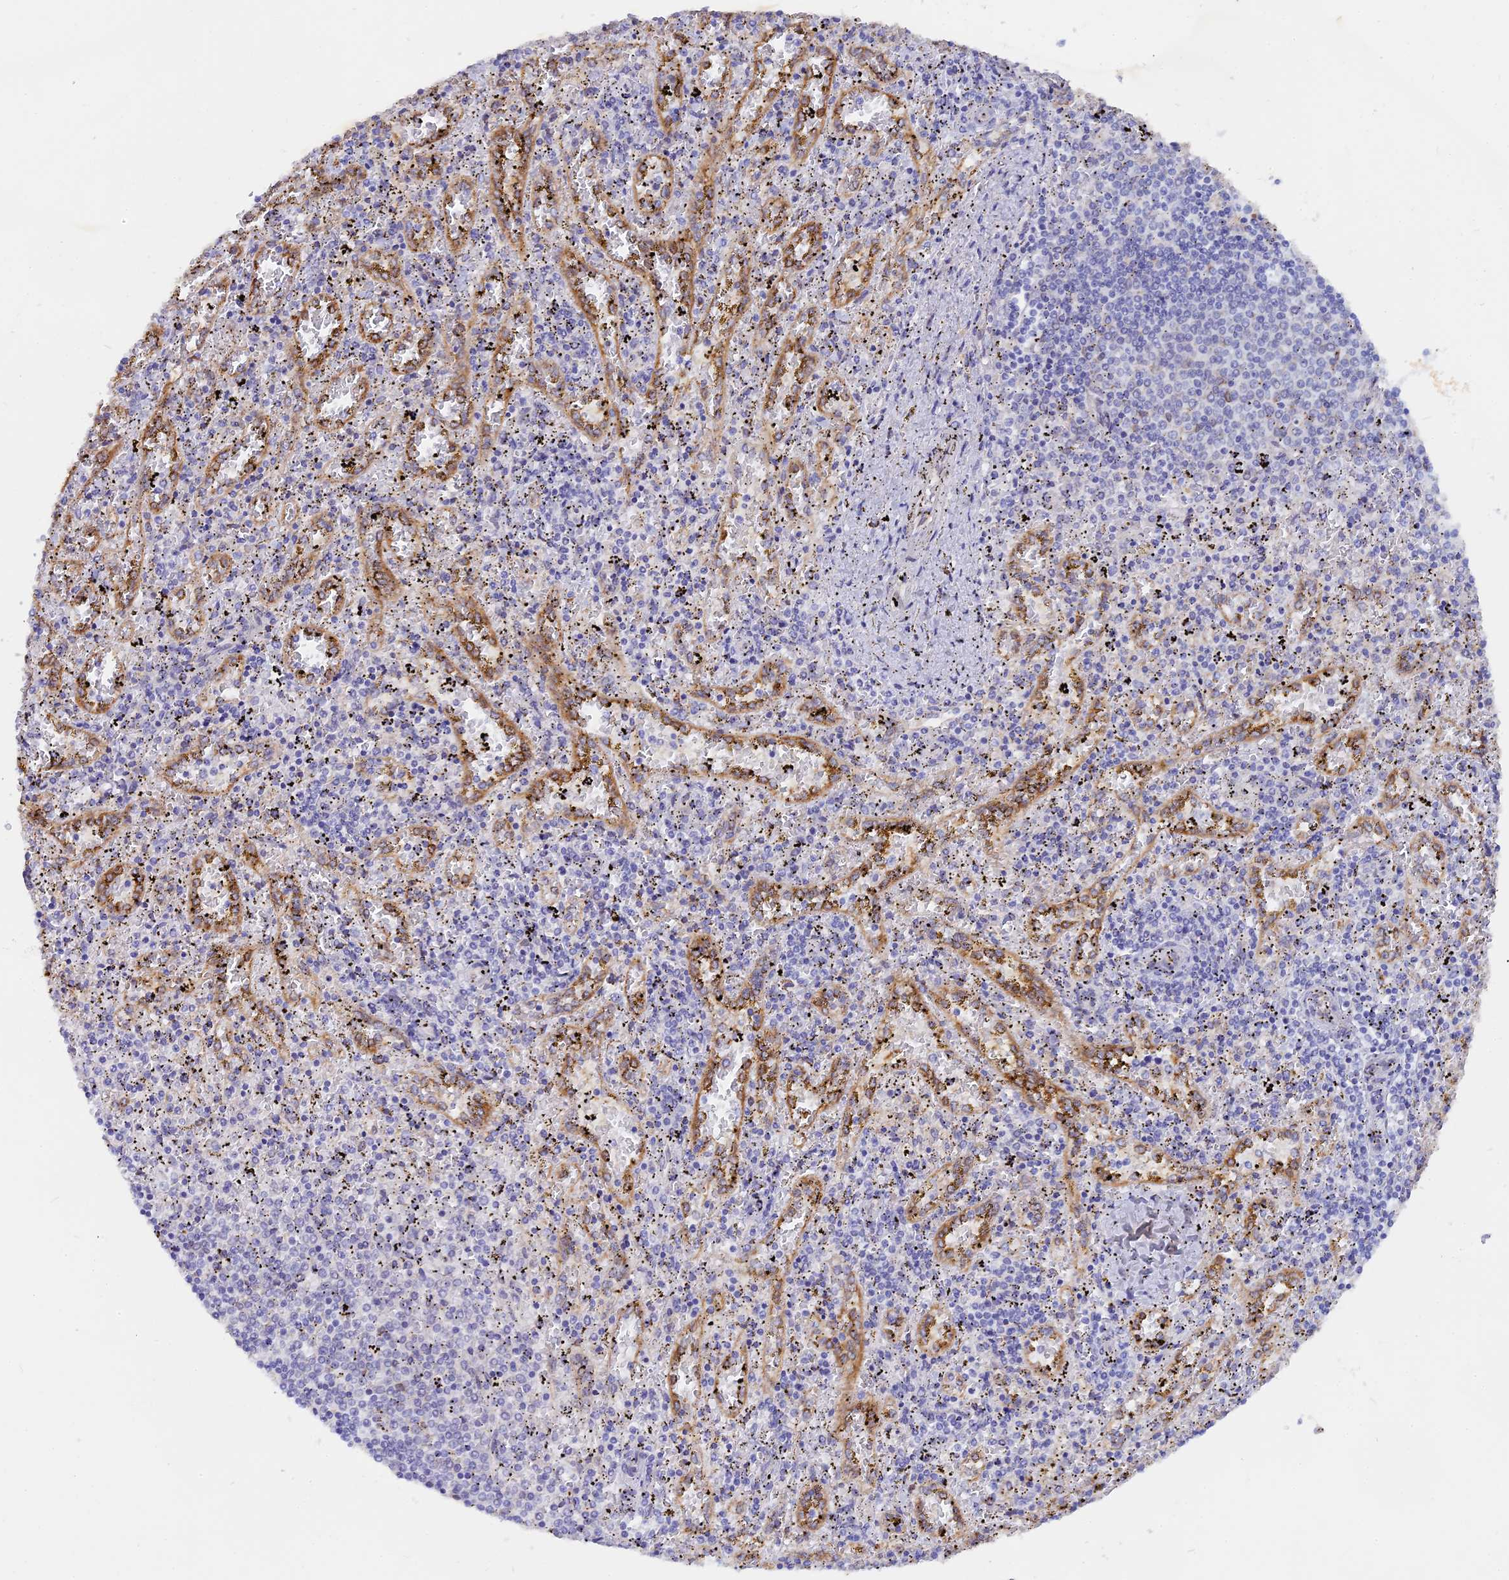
{"staining": {"intensity": "weak", "quantity": "<25%", "location": "cytoplasmic/membranous"}, "tissue": "spleen", "cell_type": "Cells in red pulp", "image_type": "normal", "snomed": [{"axis": "morphology", "description": "Normal tissue, NOS"}, {"axis": "topography", "description": "Spleen"}], "caption": "Spleen stained for a protein using immunohistochemistry (IHC) exhibits no positivity cells in red pulp.", "gene": "TLCD1", "patient": {"sex": "male", "age": 11}}